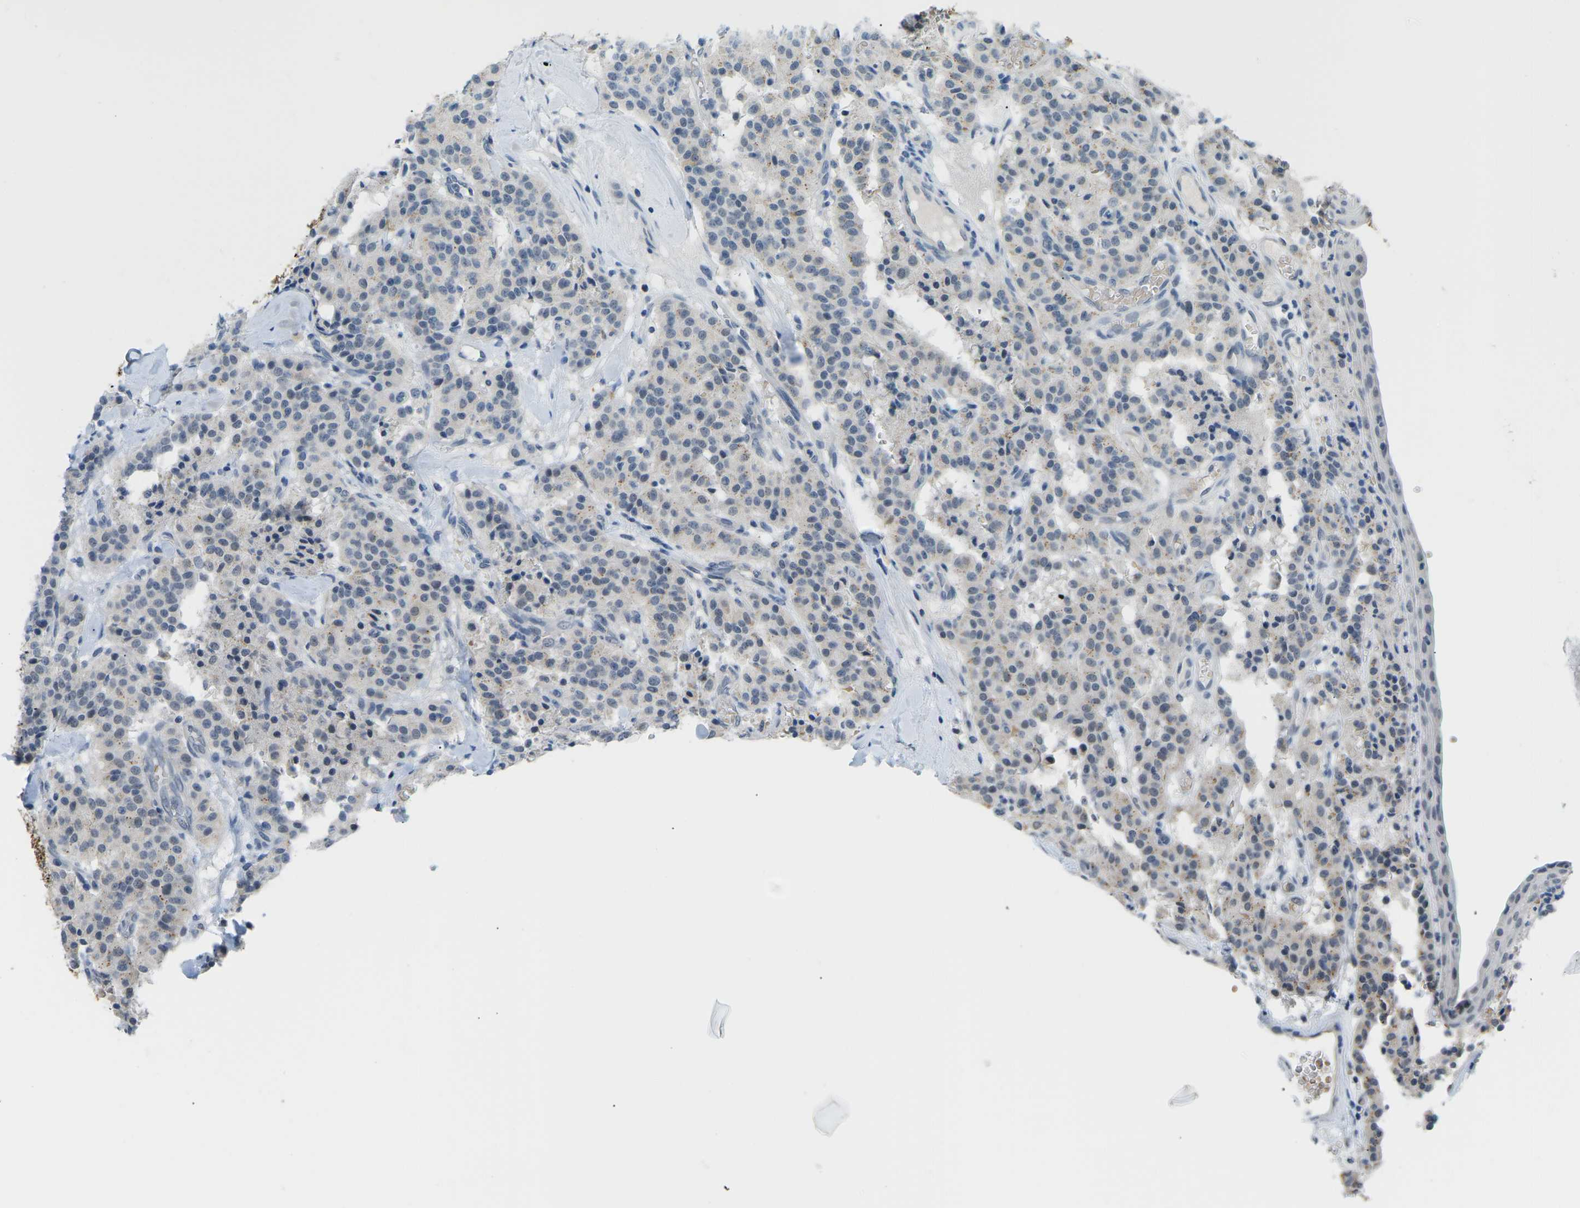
{"staining": {"intensity": "weak", "quantity": "25%-75%", "location": "cytoplasmic/membranous"}, "tissue": "carcinoid", "cell_type": "Tumor cells", "image_type": "cancer", "snomed": [{"axis": "morphology", "description": "Carcinoid, malignant, NOS"}, {"axis": "topography", "description": "Lung"}], "caption": "Malignant carcinoid stained with a brown dye exhibits weak cytoplasmic/membranous positive positivity in about 25%-75% of tumor cells.", "gene": "PSAT1", "patient": {"sex": "male", "age": 30}}